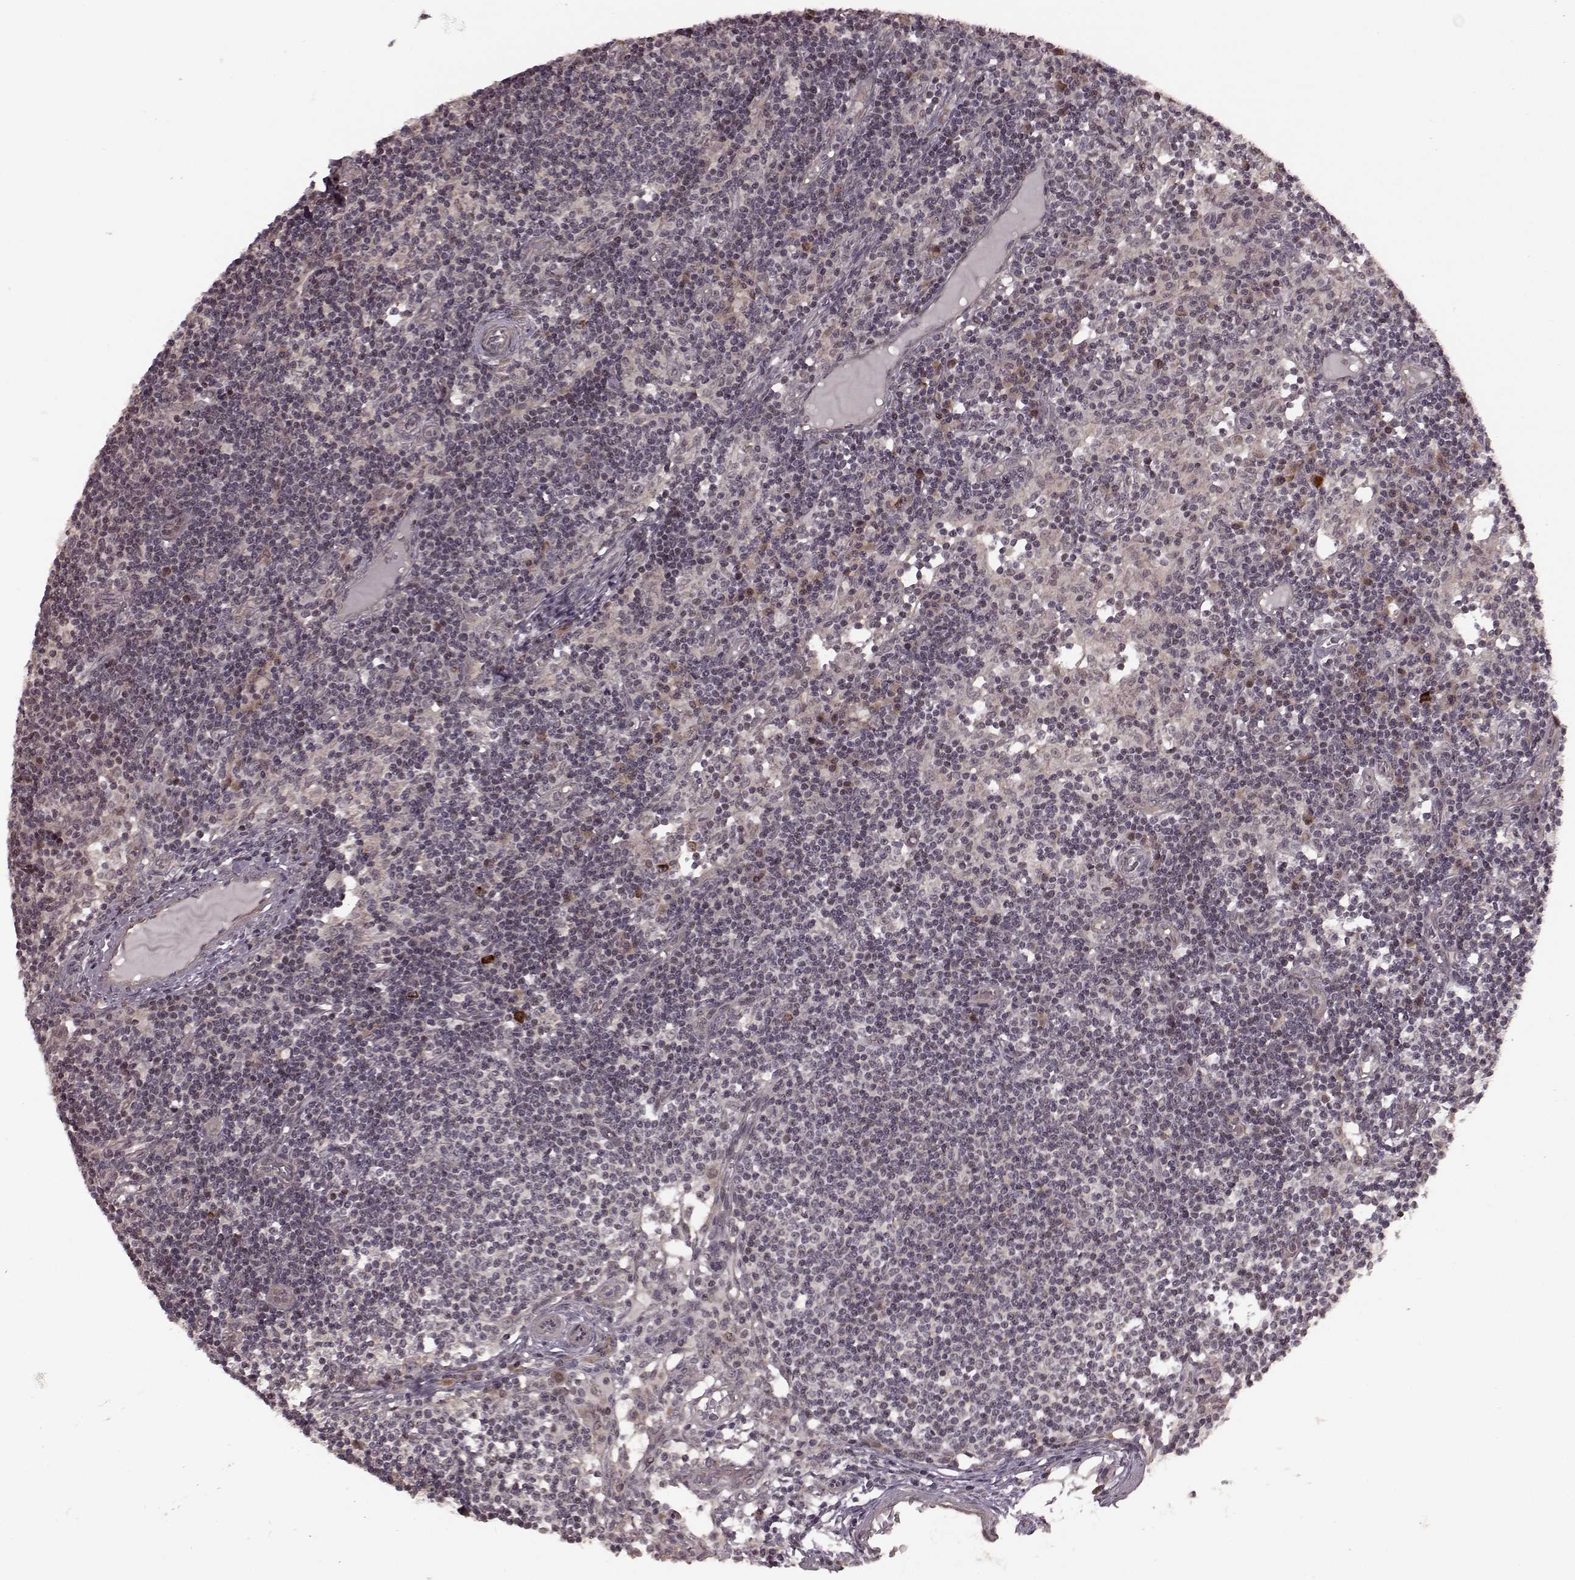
{"staining": {"intensity": "negative", "quantity": "none", "location": "none"}, "tissue": "lymph node", "cell_type": "Germinal center cells", "image_type": "normal", "snomed": [{"axis": "morphology", "description": "Normal tissue, NOS"}, {"axis": "topography", "description": "Lymph node"}], "caption": "High magnification brightfield microscopy of unremarkable lymph node stained with DAB (3,3'-diaminobenzidine) (brown) and counterstained with hematoxylin (blue): germinal center cells show no significant expression. Brightfield microscopy of IHC stained with DAB (3,3'-diaminobenzidine) (brown) and hematoxylin (blue), captured at high magnification.", "gene": "PLCB4", "patient": {"sex": "female", "age": 72}}